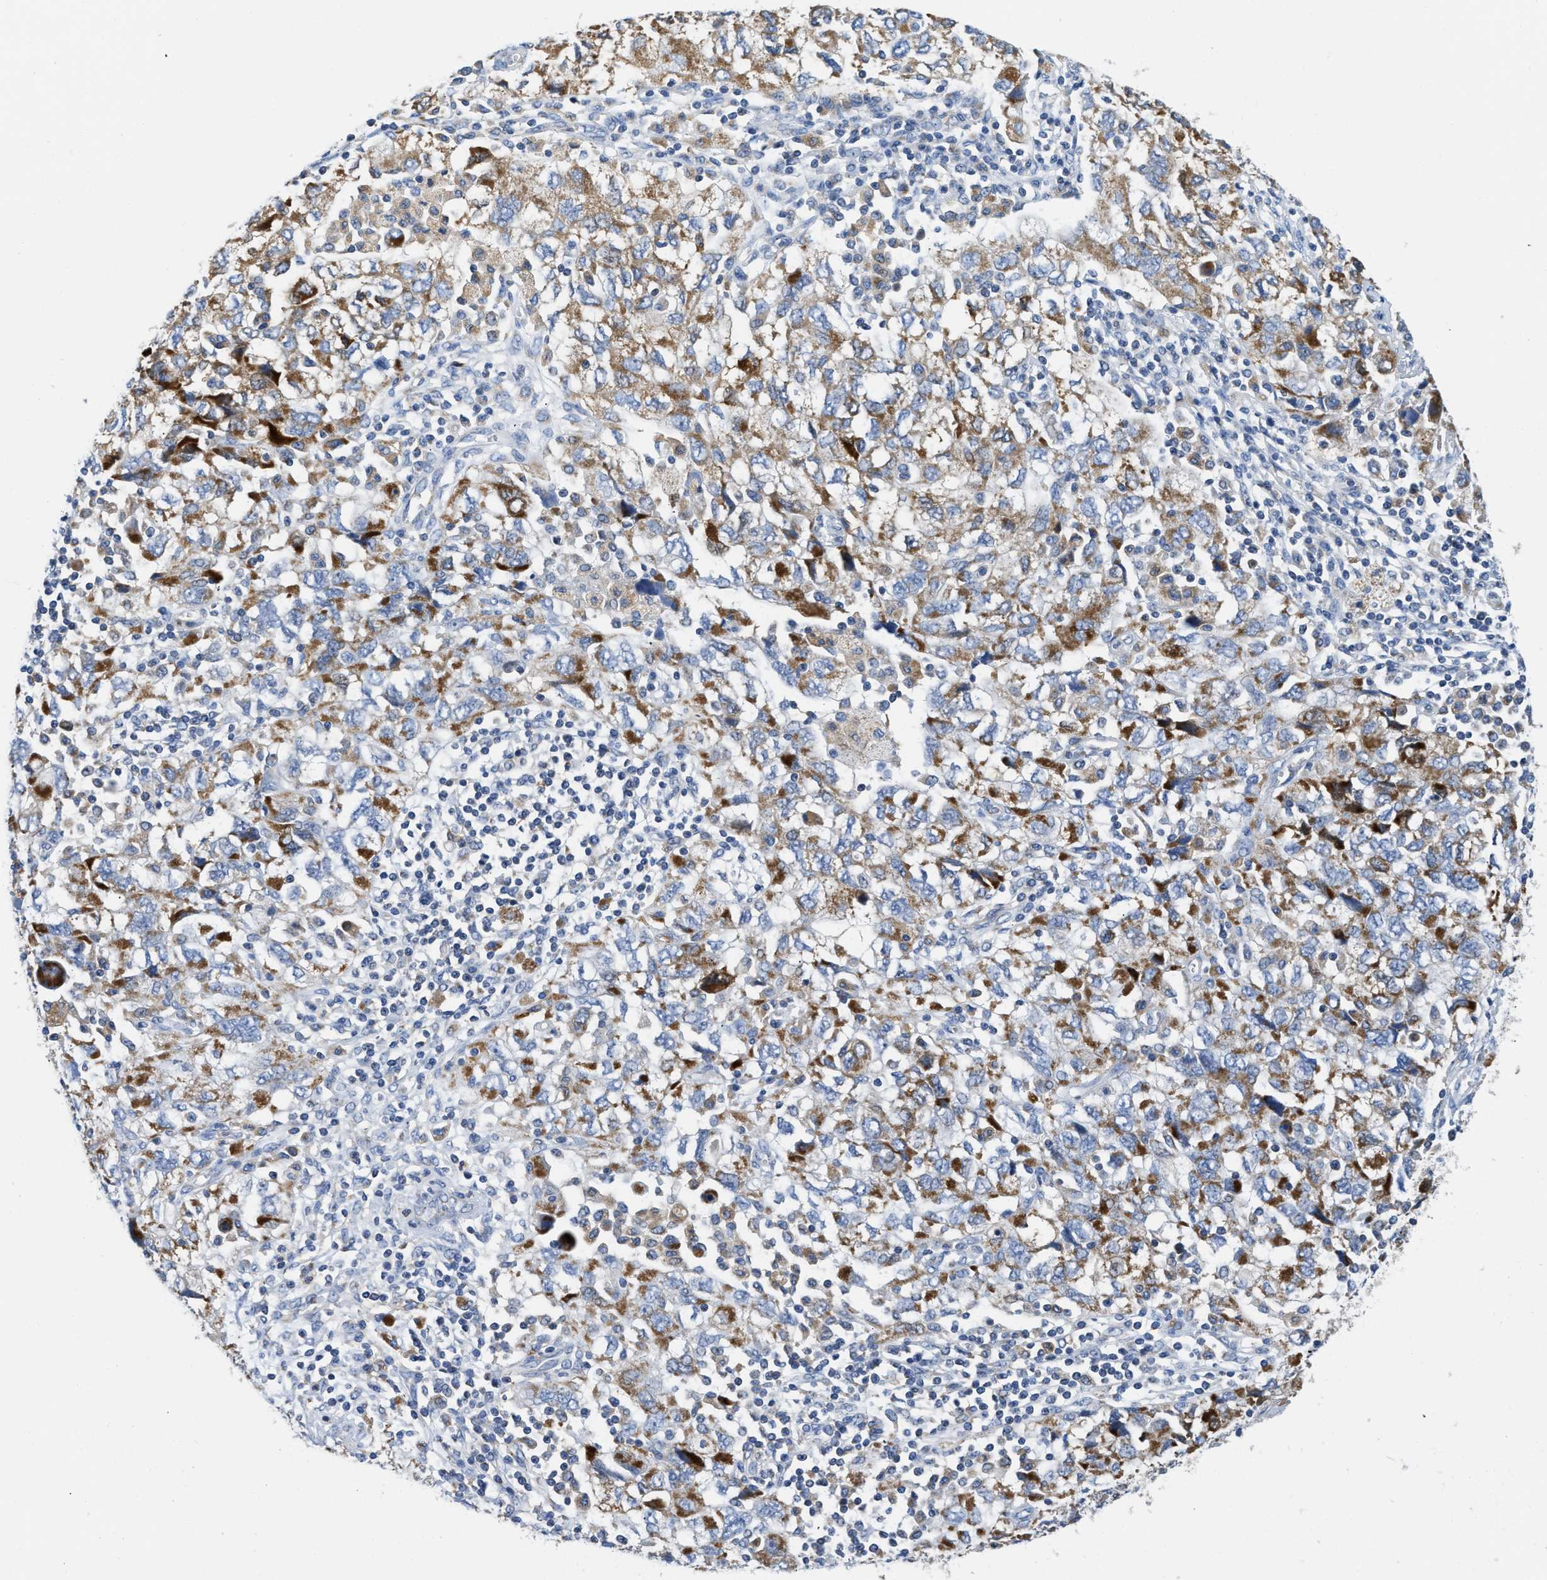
{"staining": {"intensity": "strong", "quantity": ">75%", "location": "cytoplasmic/membranous"}, "tissue": "ovarian cancer", "cell_type": "Tumor cells", "image_type": "cancer", "snomed": [{"axis": "morphology", "description": "Carcinoma, NOS"}, {"axis": "morphology", "description": "Cystadenocarcinoma, serous, NOS"}, {"axis": "topography", "description": "Ovary"}], "caption": "Immunohistochemistry staining of serous cystadenocarcinoma (ovarian), which shows high levels of strong cytoplasmic/membranous expression in approximately >75% of tumor cells indicating strong cytoplasmic/membranous protein staining. The staining was performed using DAB (3,3'-diaminobenzidine) (brown) for protein detection and nuclei were counterstained in hematoxylin (blue).", "gene": "SLC25A13", "patient": {"sex": "female", "age": 69}}